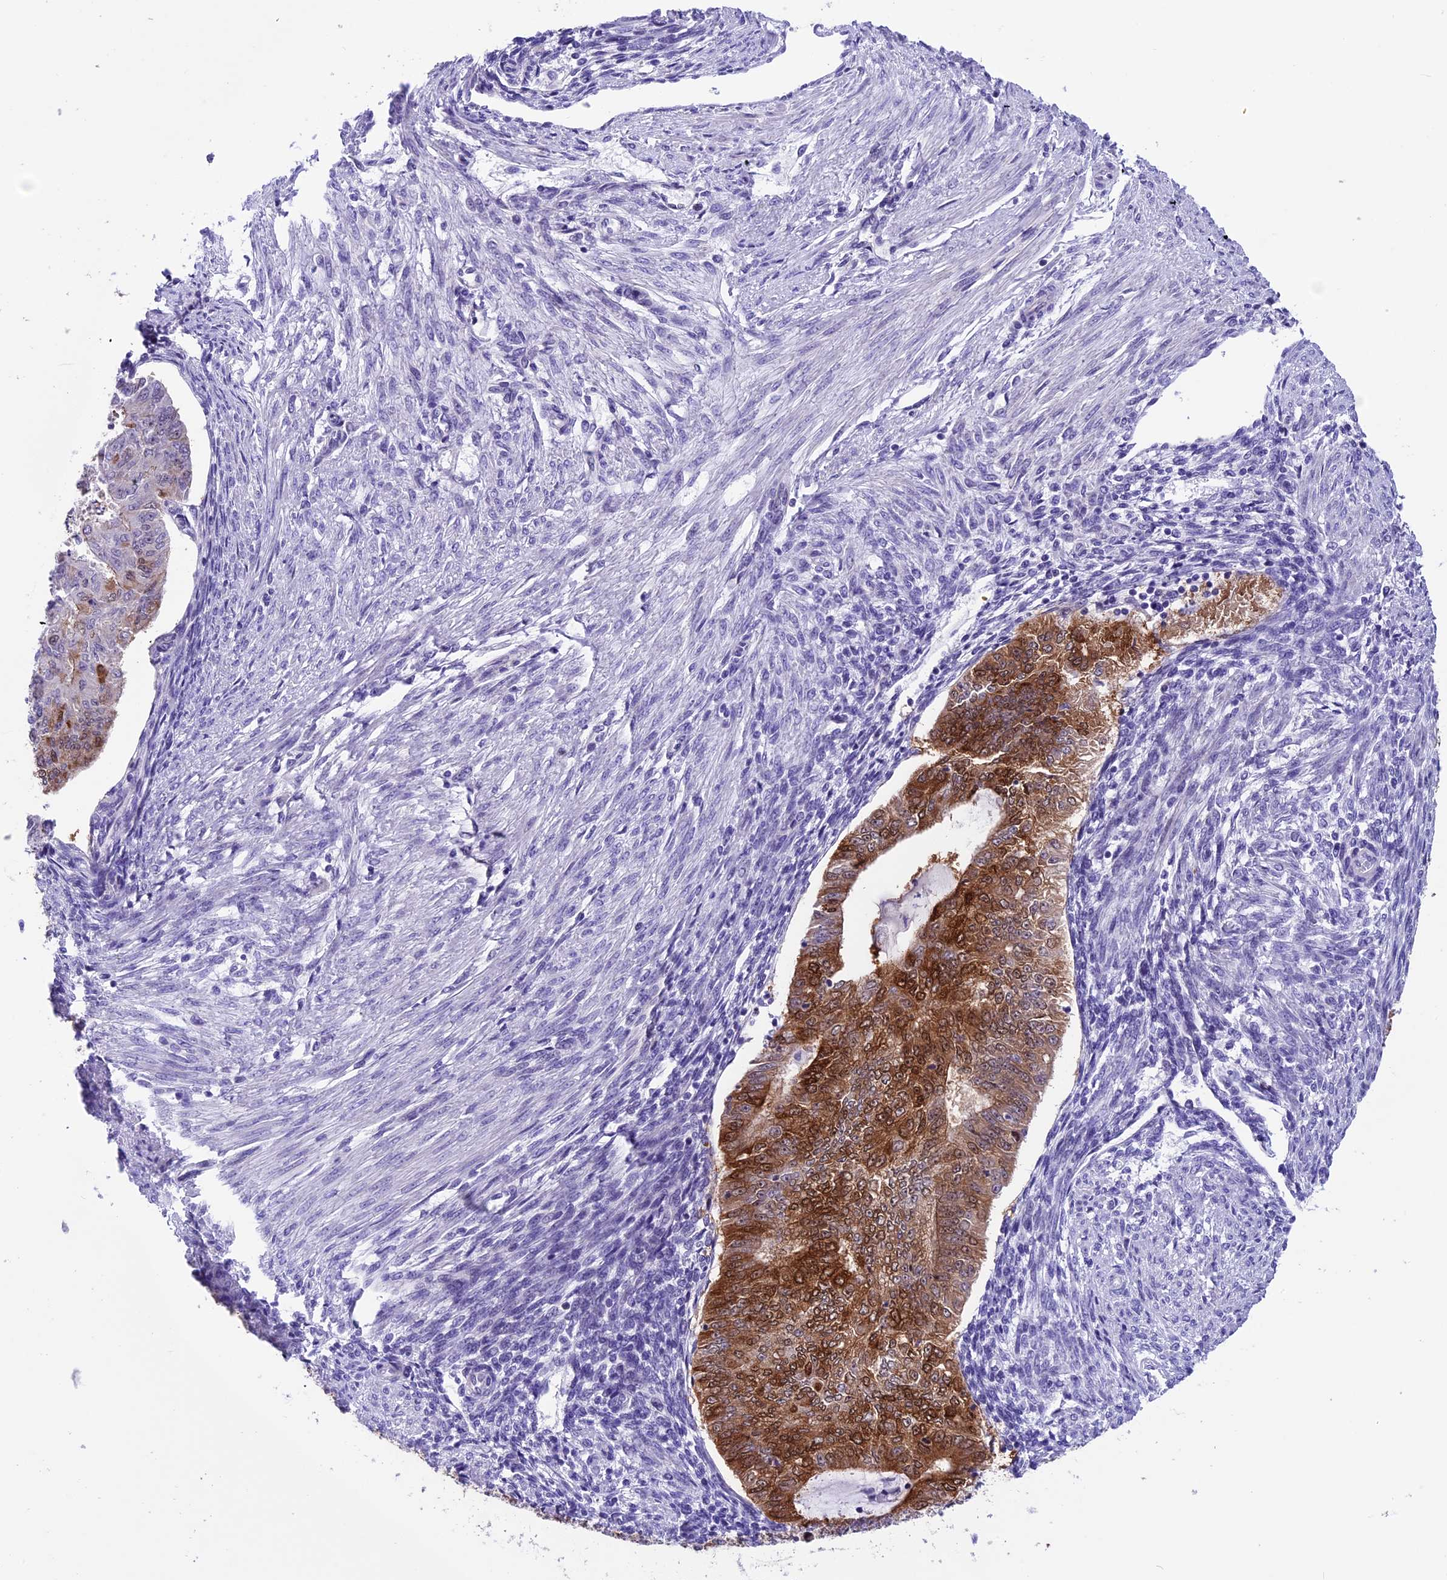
{"staining": {"intensity": "moderate", "quantity": "<25%", "location": "cytoplasmic/membranous,nuclear"}, "tissue": "endometrial cancer", "cell_type": "Tumor cells", "image_type": "cancer", "snomed": [{"axis": "morphology", "description": "Adenocarcinoma, NOS"}, {"axis": "topography", "description": "Endometrium"}], "caption": "Endometrial cancer (adenocarcinoma) tissue reveals moderate cytoplasmic/membranous and nuclear positivity in approximately <25% of tumor cells", "gene": "PRR15", "patient": {"sex": "female", "age": 32}}